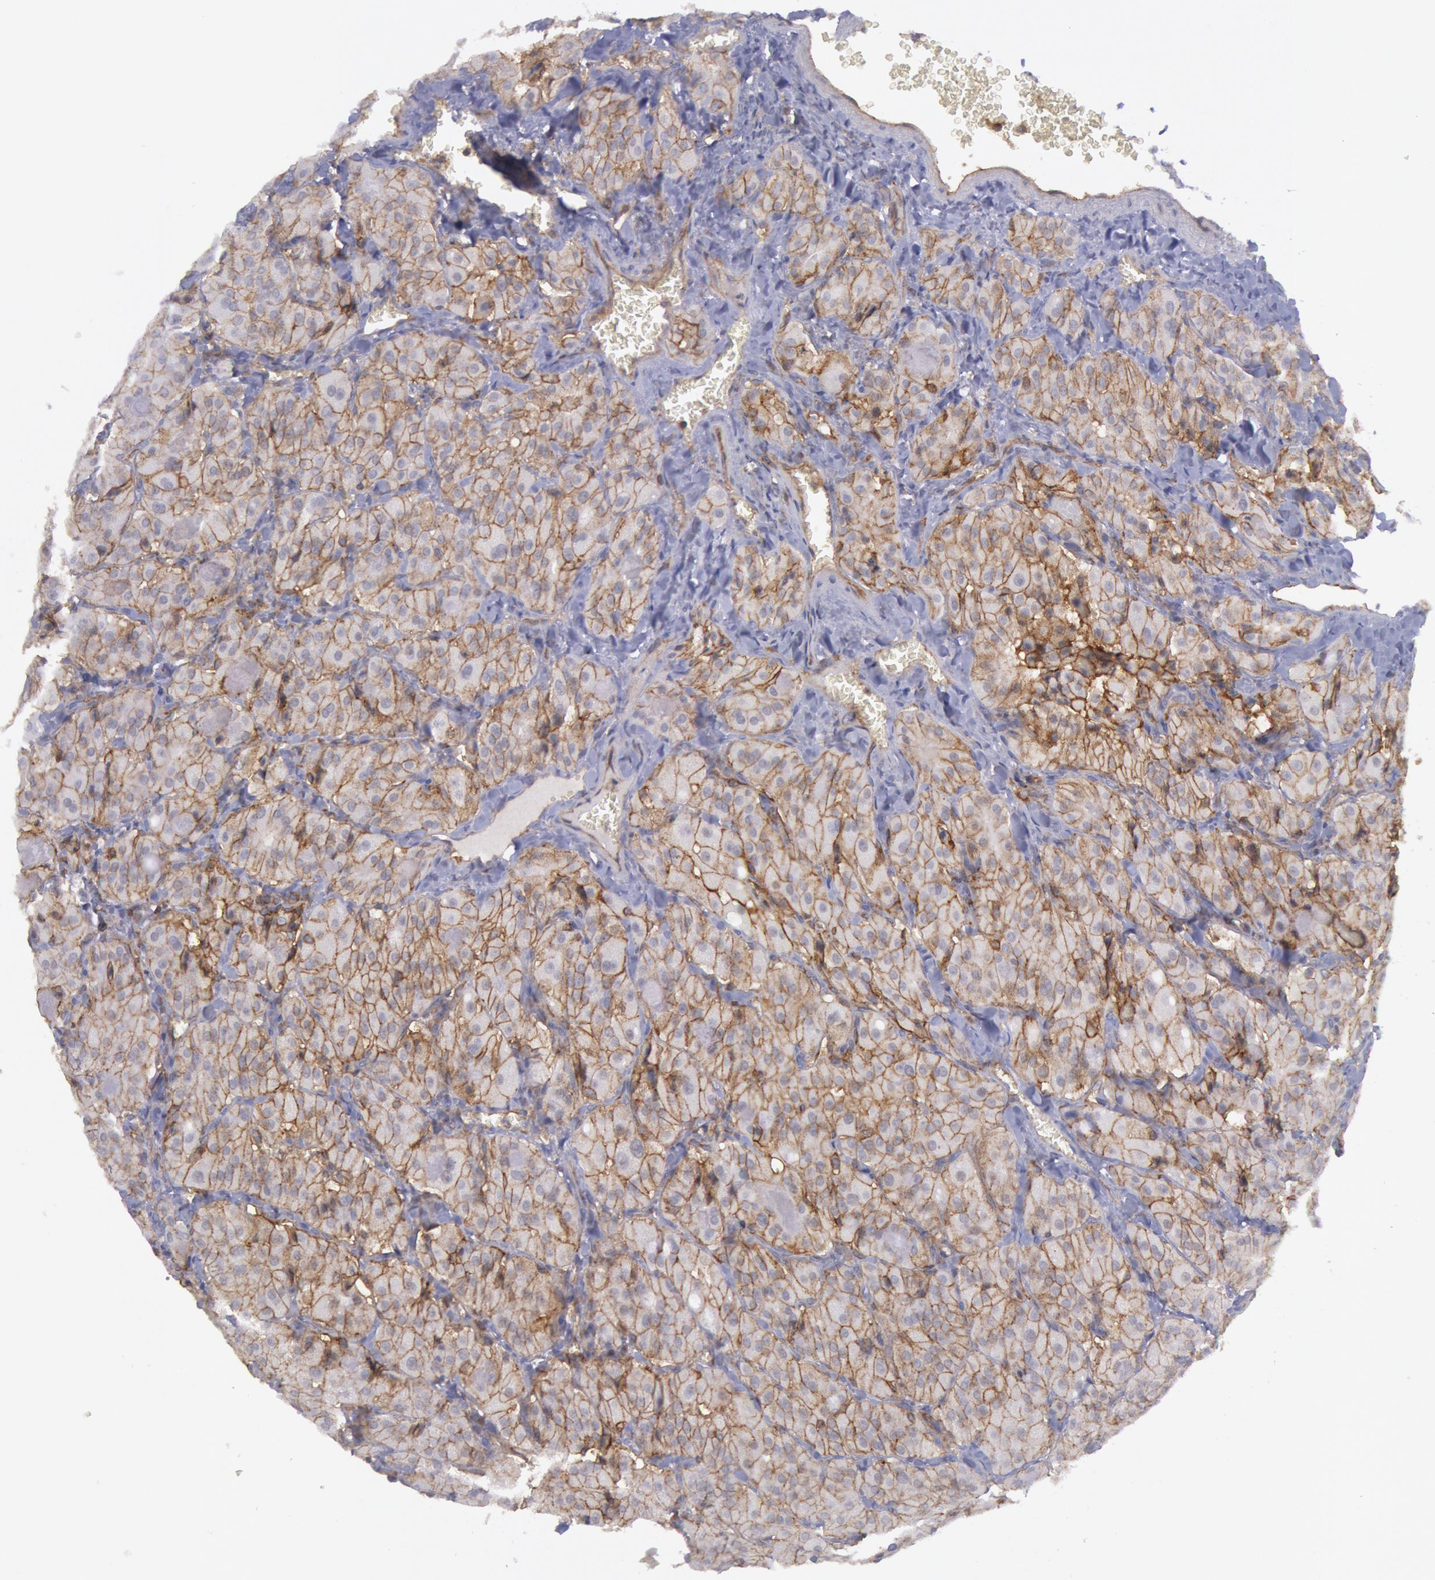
{"staining": {"intensity": "moderate", "quantity": ">75%", "location": "cytoplasmic/membranous"}, "tissue": "thyroid cancer", "cell_type": "Tumor cells", "image_type": "cancer", "snomed": [{"axis": "morphology", "description": "Carcinoma, NOS"}, {"axis": "topography", "description": "Thyroid gland"}], "caption": "Thyroid cancer was stained to show a protein in brown. There is medium levels of moderate cytoplasmic/membranous staining in about >75% of tumor cells.", "gene": "STX4", "patient": {"sex": "male", "age": 76}}